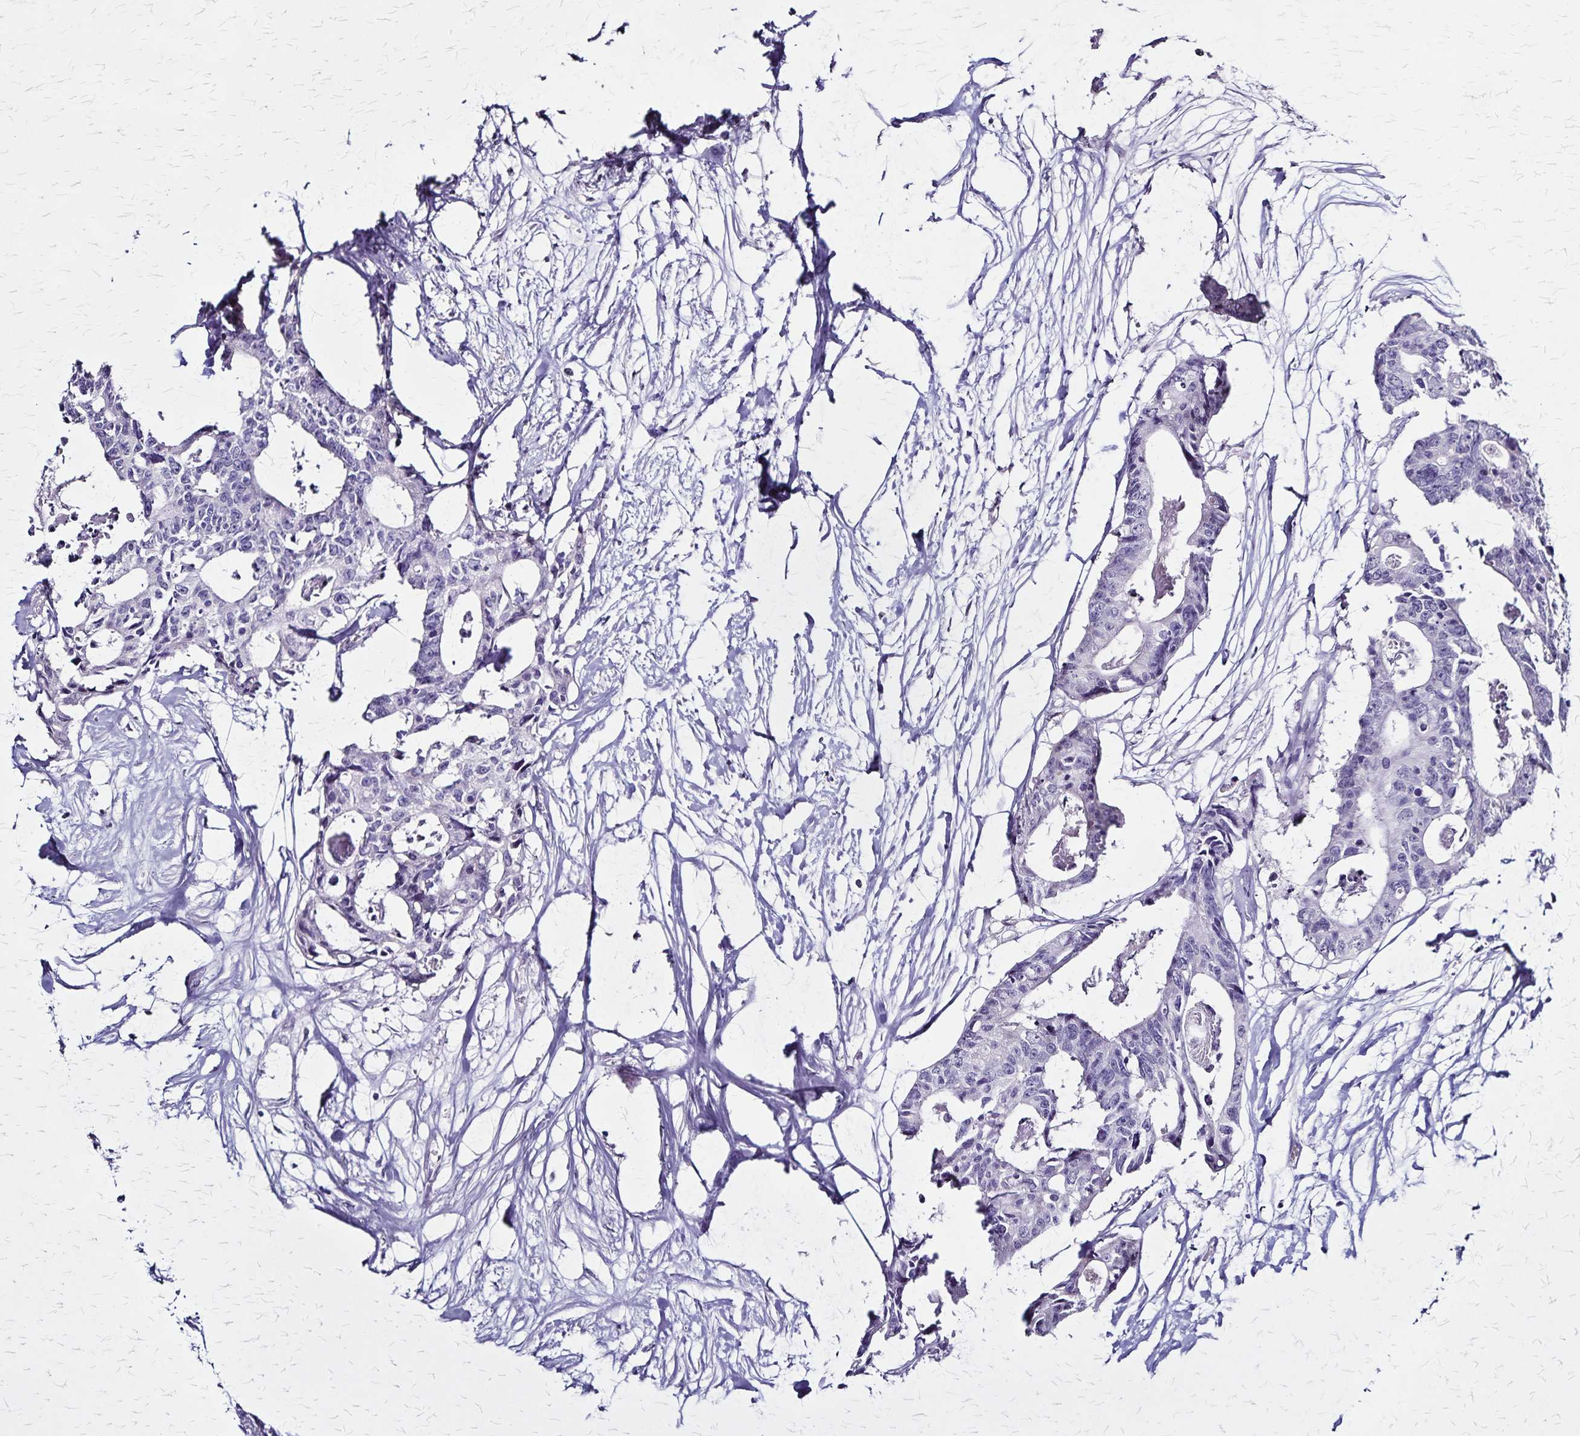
{"staining": {"intensity": "negative", "quantity": "none", "location": "none"}, "tissue": "colorectal cancer", "cell_type": "Tumor cells", "image_type": "cancer", "snomed": [{"axis": "morphology", "description": "Adenocarcinoma, NOS"}, {"axis": "topography", "description": "Rectum"}], "caption": "The histopathology image displays no staining of tumor cells in colorectal adenocarcinoma.", "gene": "PLXNA4", "patient": {"sex": "male", "age": 57}}